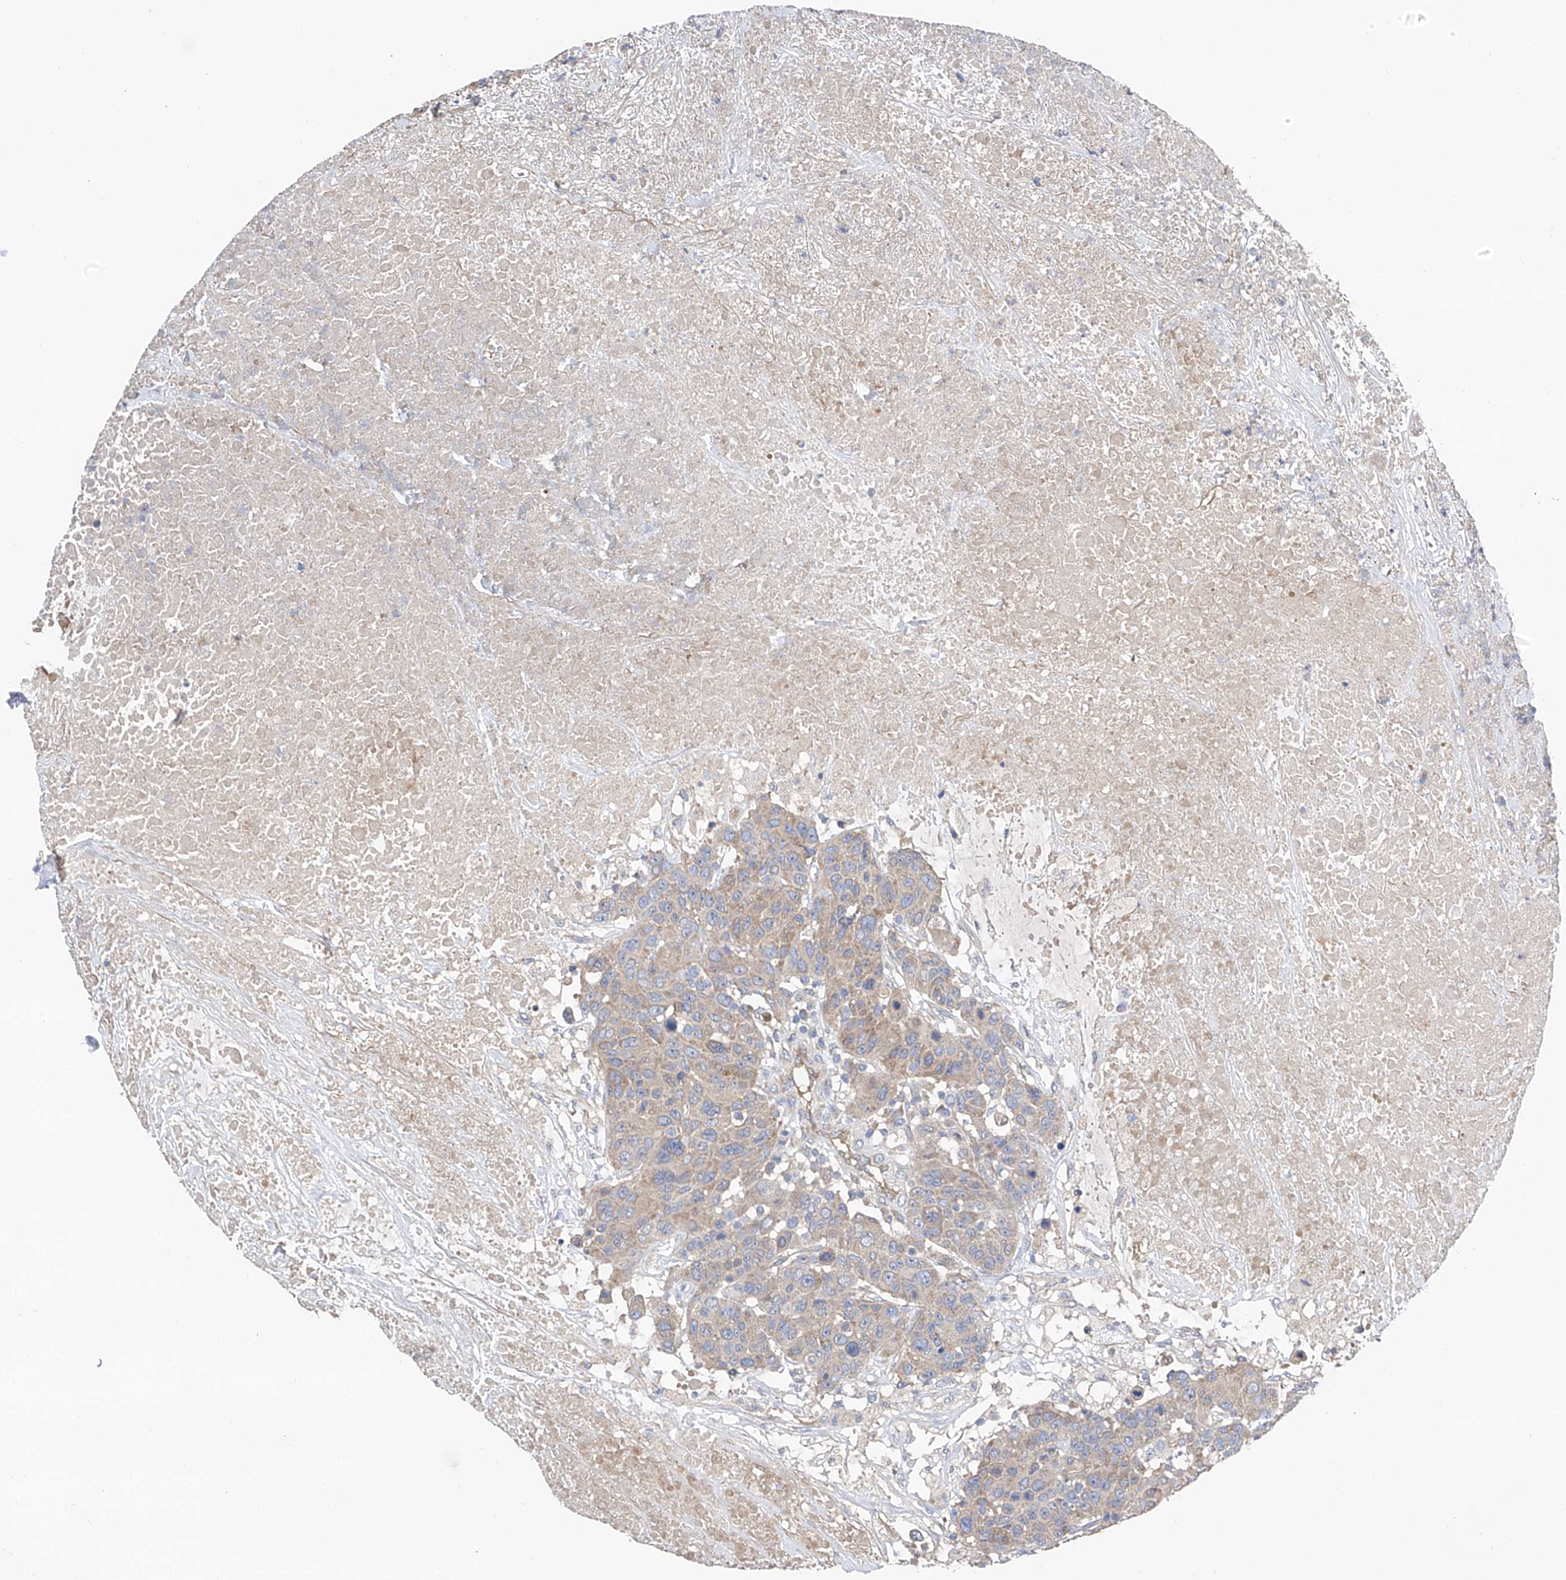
{"staining": {"intensity": "weak", "quantity": "25%-75%", "location": "cytoplasmic/membranous"}, "tissue": "breast cancer", "cell_type": "Tumor cells", "image_type": "cancer", "snomed": [{"axis": "morphology", "description": "Duct carcinoma"}, {"axis": "topography", "description": "Breast"}], "caption": "About 25%-75% of tumor cells in human breast cancer (intraductal carcinoma) demonstrate weak cytoplasmic/membranous protein positivity as visualized by brown immunohistochemical staining.", "gene": "PTK2", "patient": {"sex": "female", "age": 37}}